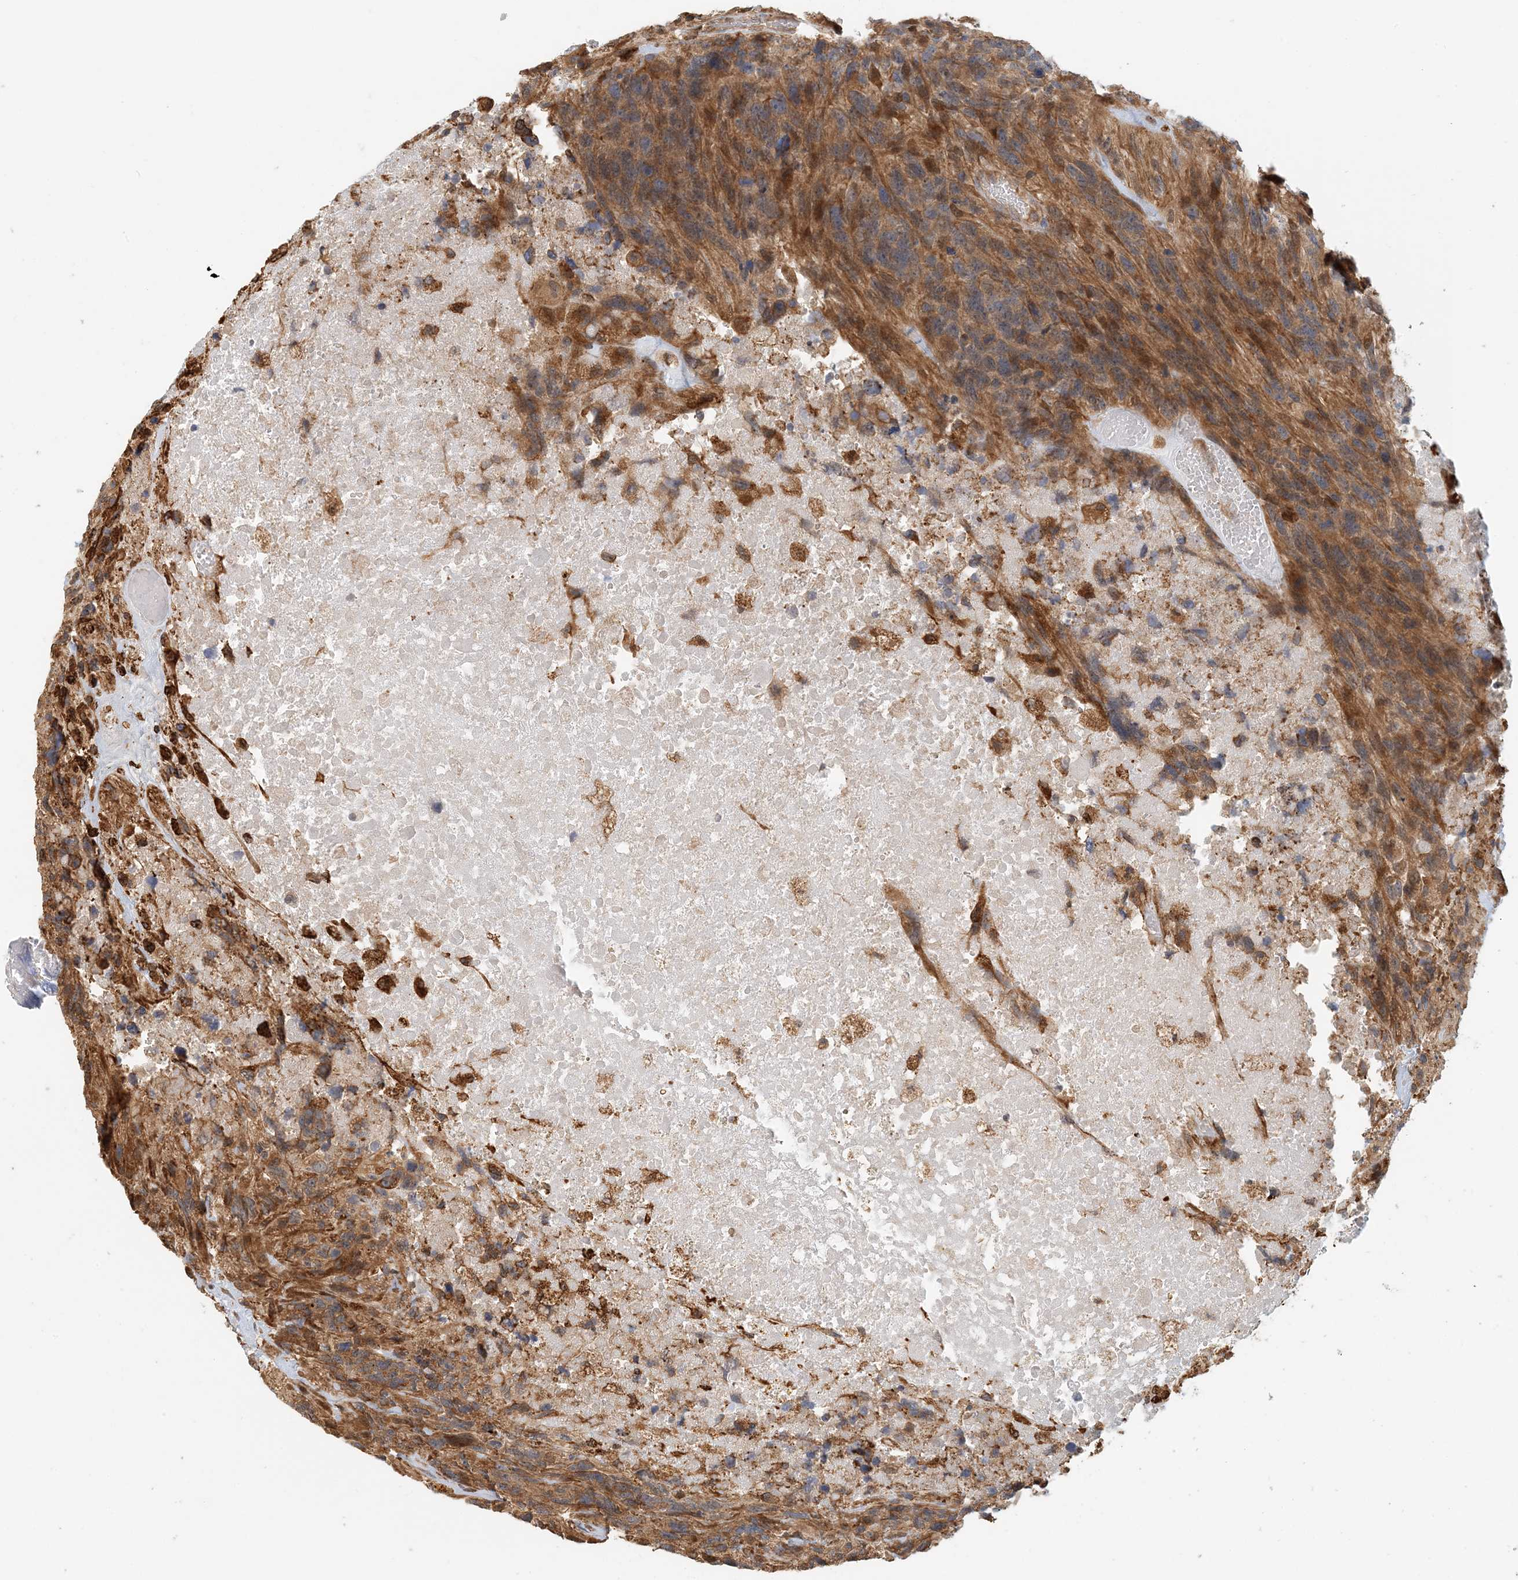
{"staining": {"intensity": "moderate", "quantity": ">75%", "location": "cytoplasmic/membranous"}, "tissue": "glioma", "cell_type": "Tumor cells", "image_type": "cancer", "snomed": [{"axis": "morphology", "description": "Glioma, malignant, High grade"}, {"axis": "topography", "description": "Brain"}], "caption": "Glioma stained with a brown dye exhibits moderate cytoplasmic/membranous positive staining in about >75% of tumor cells.", "gene": "HNMT", "patient": {"sex": "male", "age": 69}}